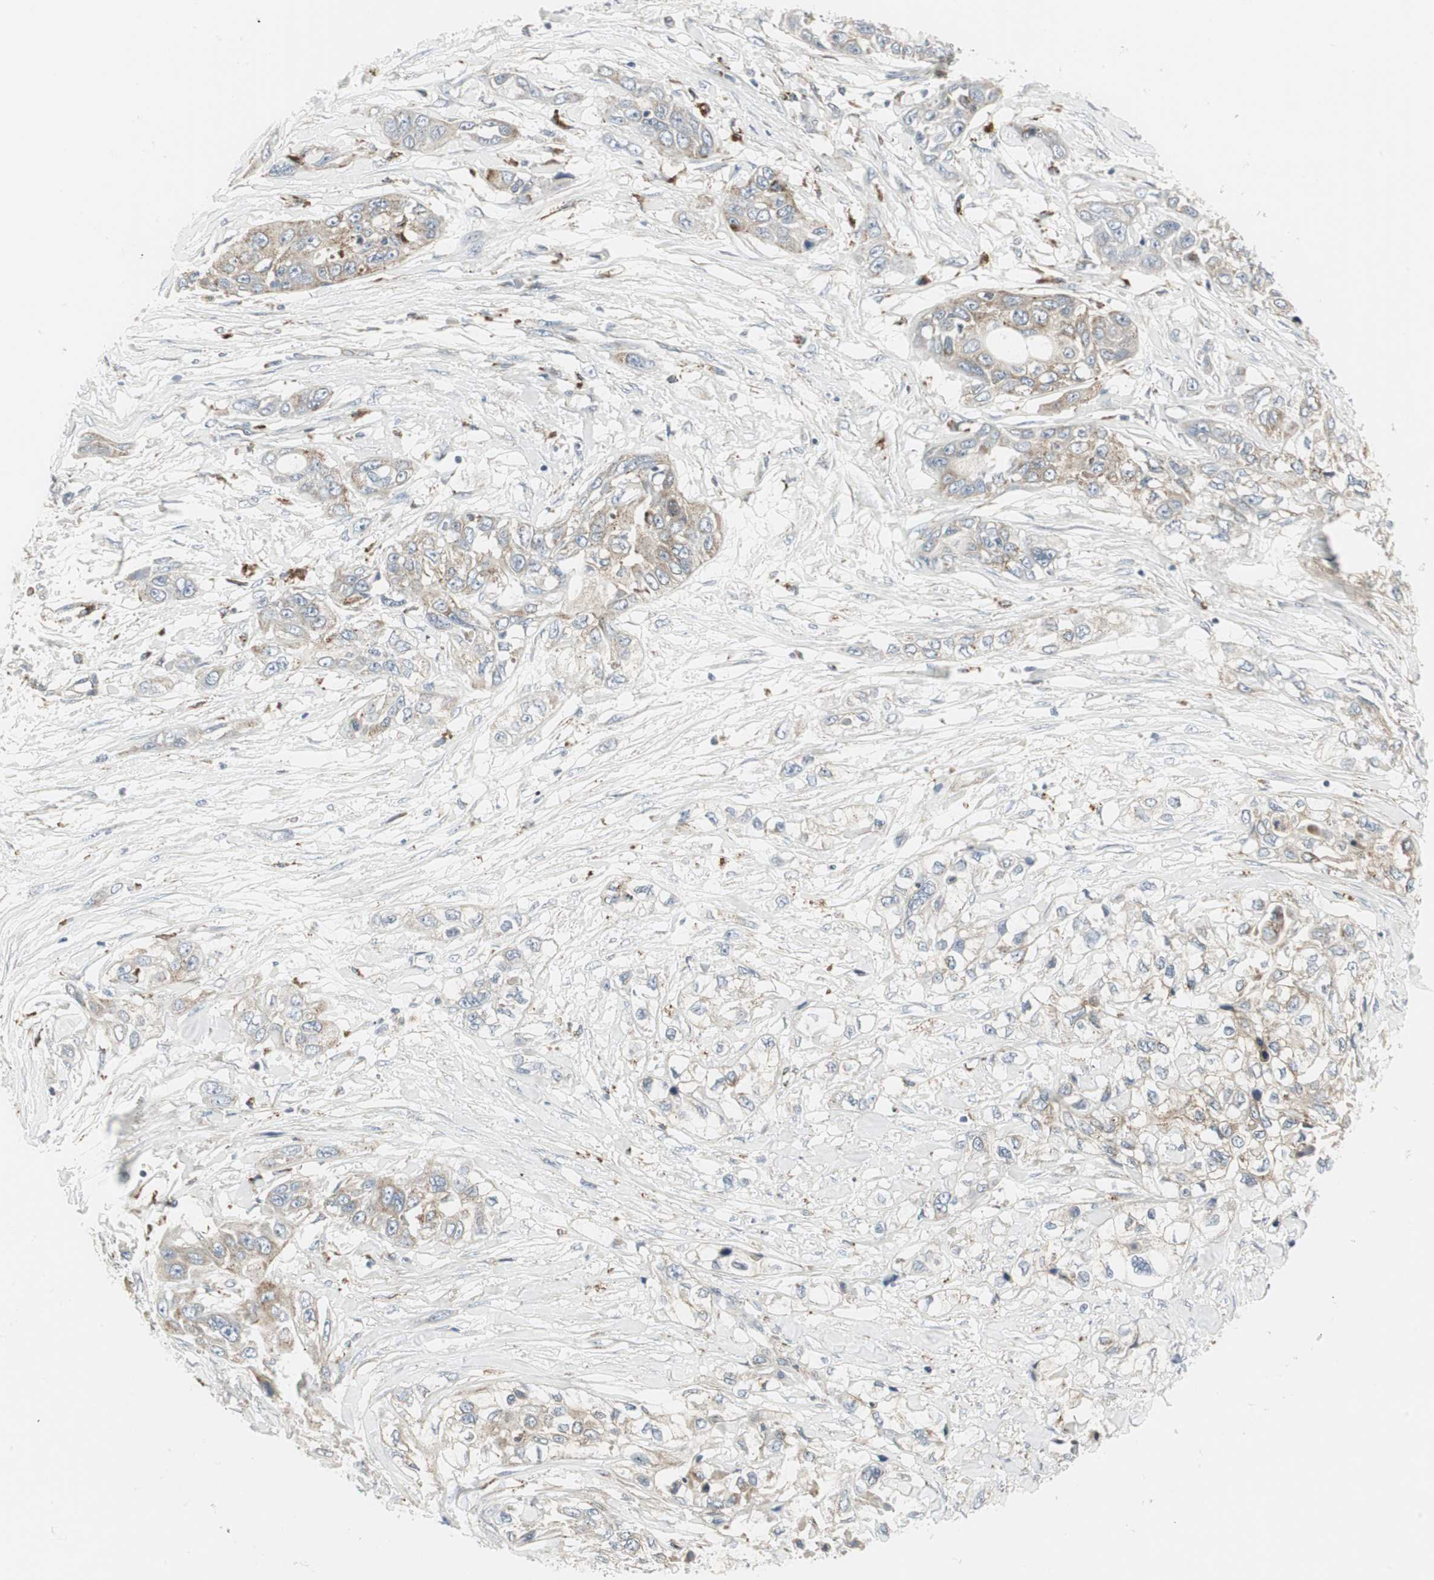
{"staining": {"intensity": "weak", "quantity": "25%-75%", "location": "cytoplasmic/membranous"}, "tissue": "pancreatic cancer", "cell_type": "Tumor cells", "image_type": "cancer", "snomed": [{"axis": "morphology", "description": "Adenocarcinoma, NOS"}, {"axis": "topography", "description": "Pancreas"}], "caption": "The immunohistochemical stain labels weak cytoplasmic/membranous positivity in tumor cells of pancreatic cancer tissue.", "gene": "ATP6V1B2", "patient": {"sex": "female", "age": 70}}